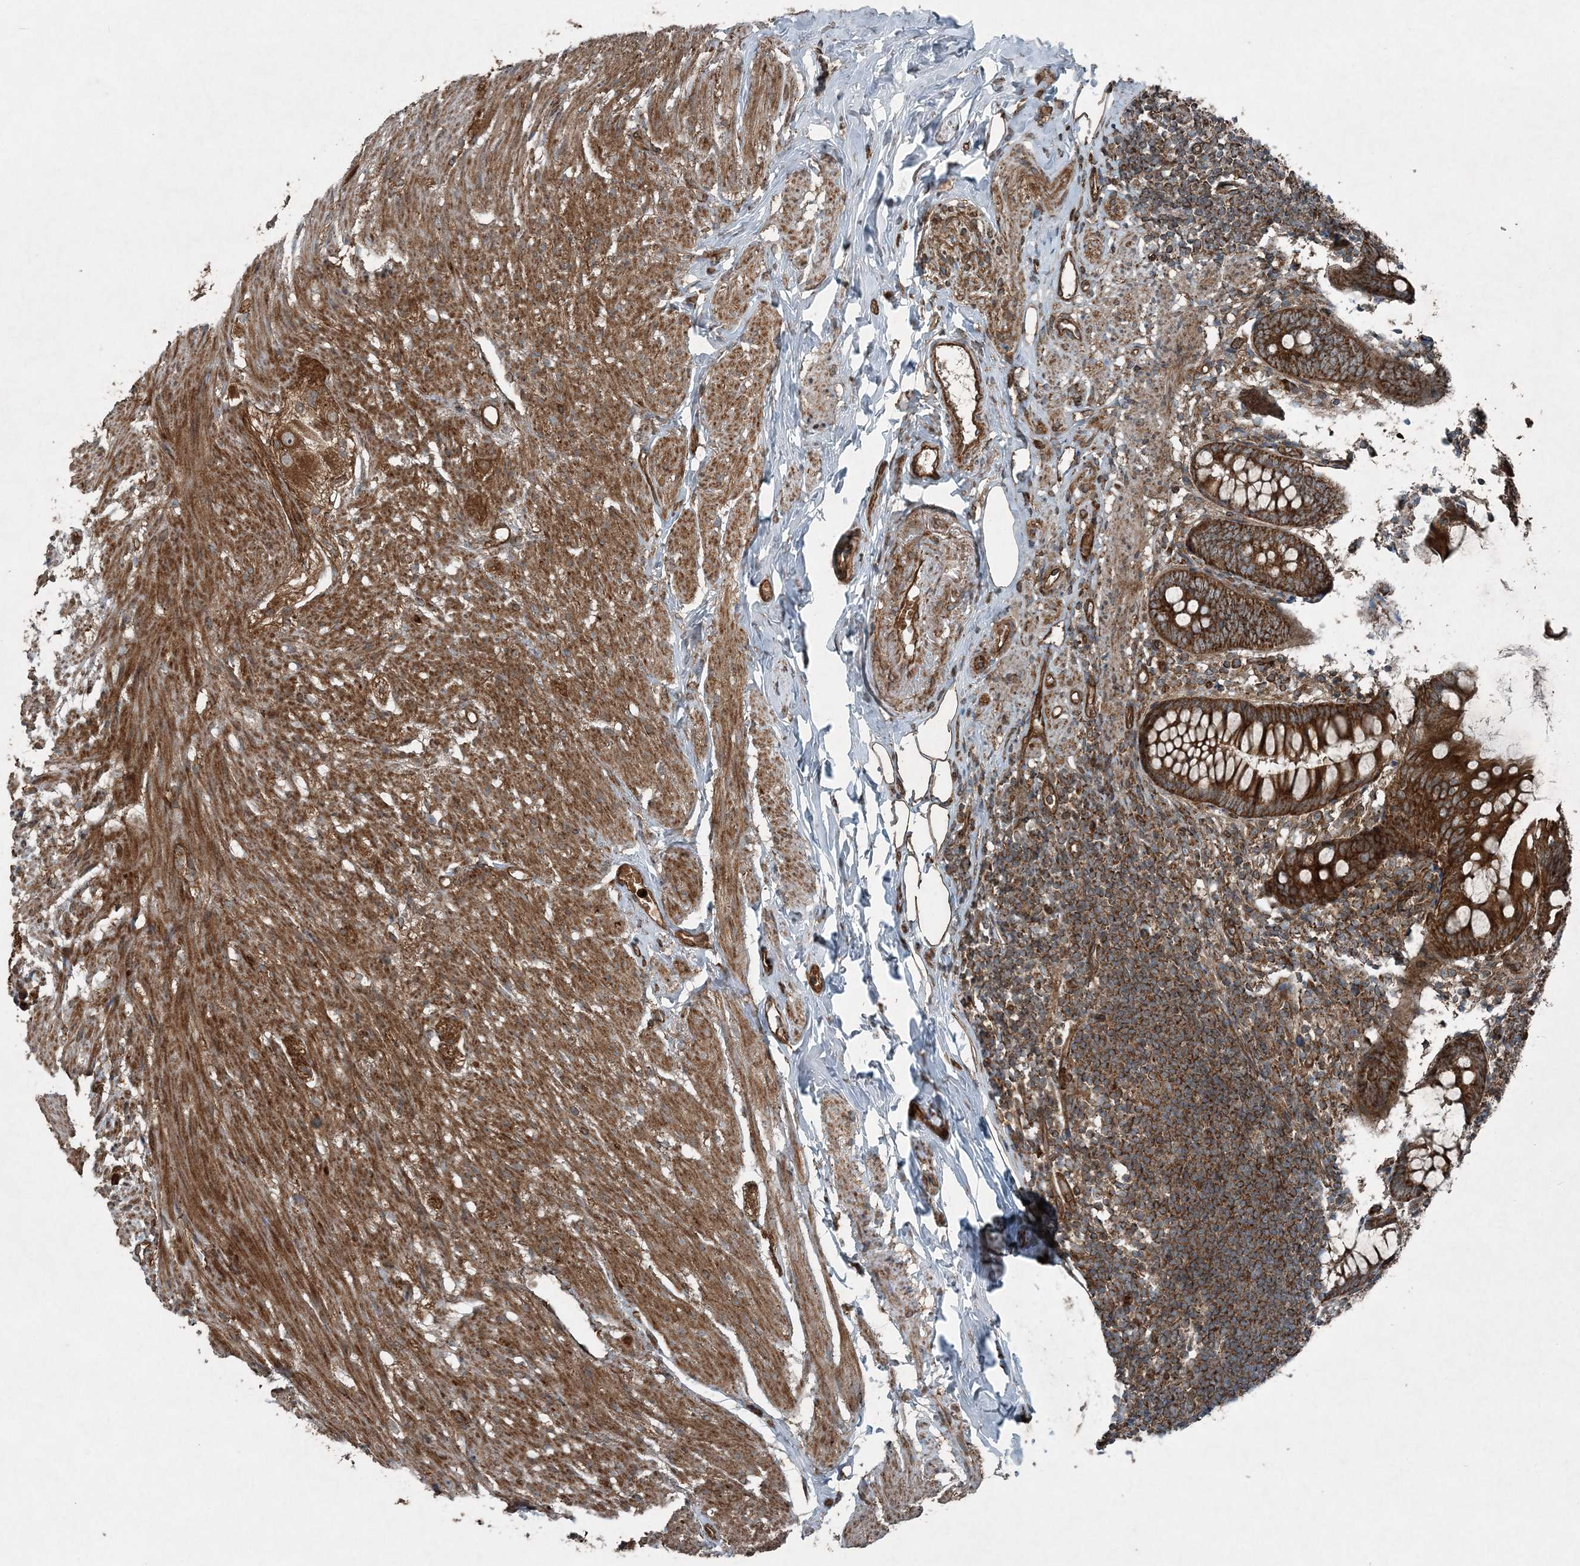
{"staining": {"intensity": "strong", "quantity": ">75%", "location": "cytoplasmic/membranous"}, "tissue": "appendix", "cell_type": "Glandular cells", "image_type": "normal", "snomed": [{"axis": "morphology", "description": "Normal tissue, NOS"}, {"axis": "topography", "description": "Appendix"}], "caption": "This histopathology image demonstrates IHC staining of normal human appendix, with high strong cytoplasmic/membranous staining in about >75% of glandular cells.", "gene": "COPS7B", "patient": {"sex": "female", "age": 77}}